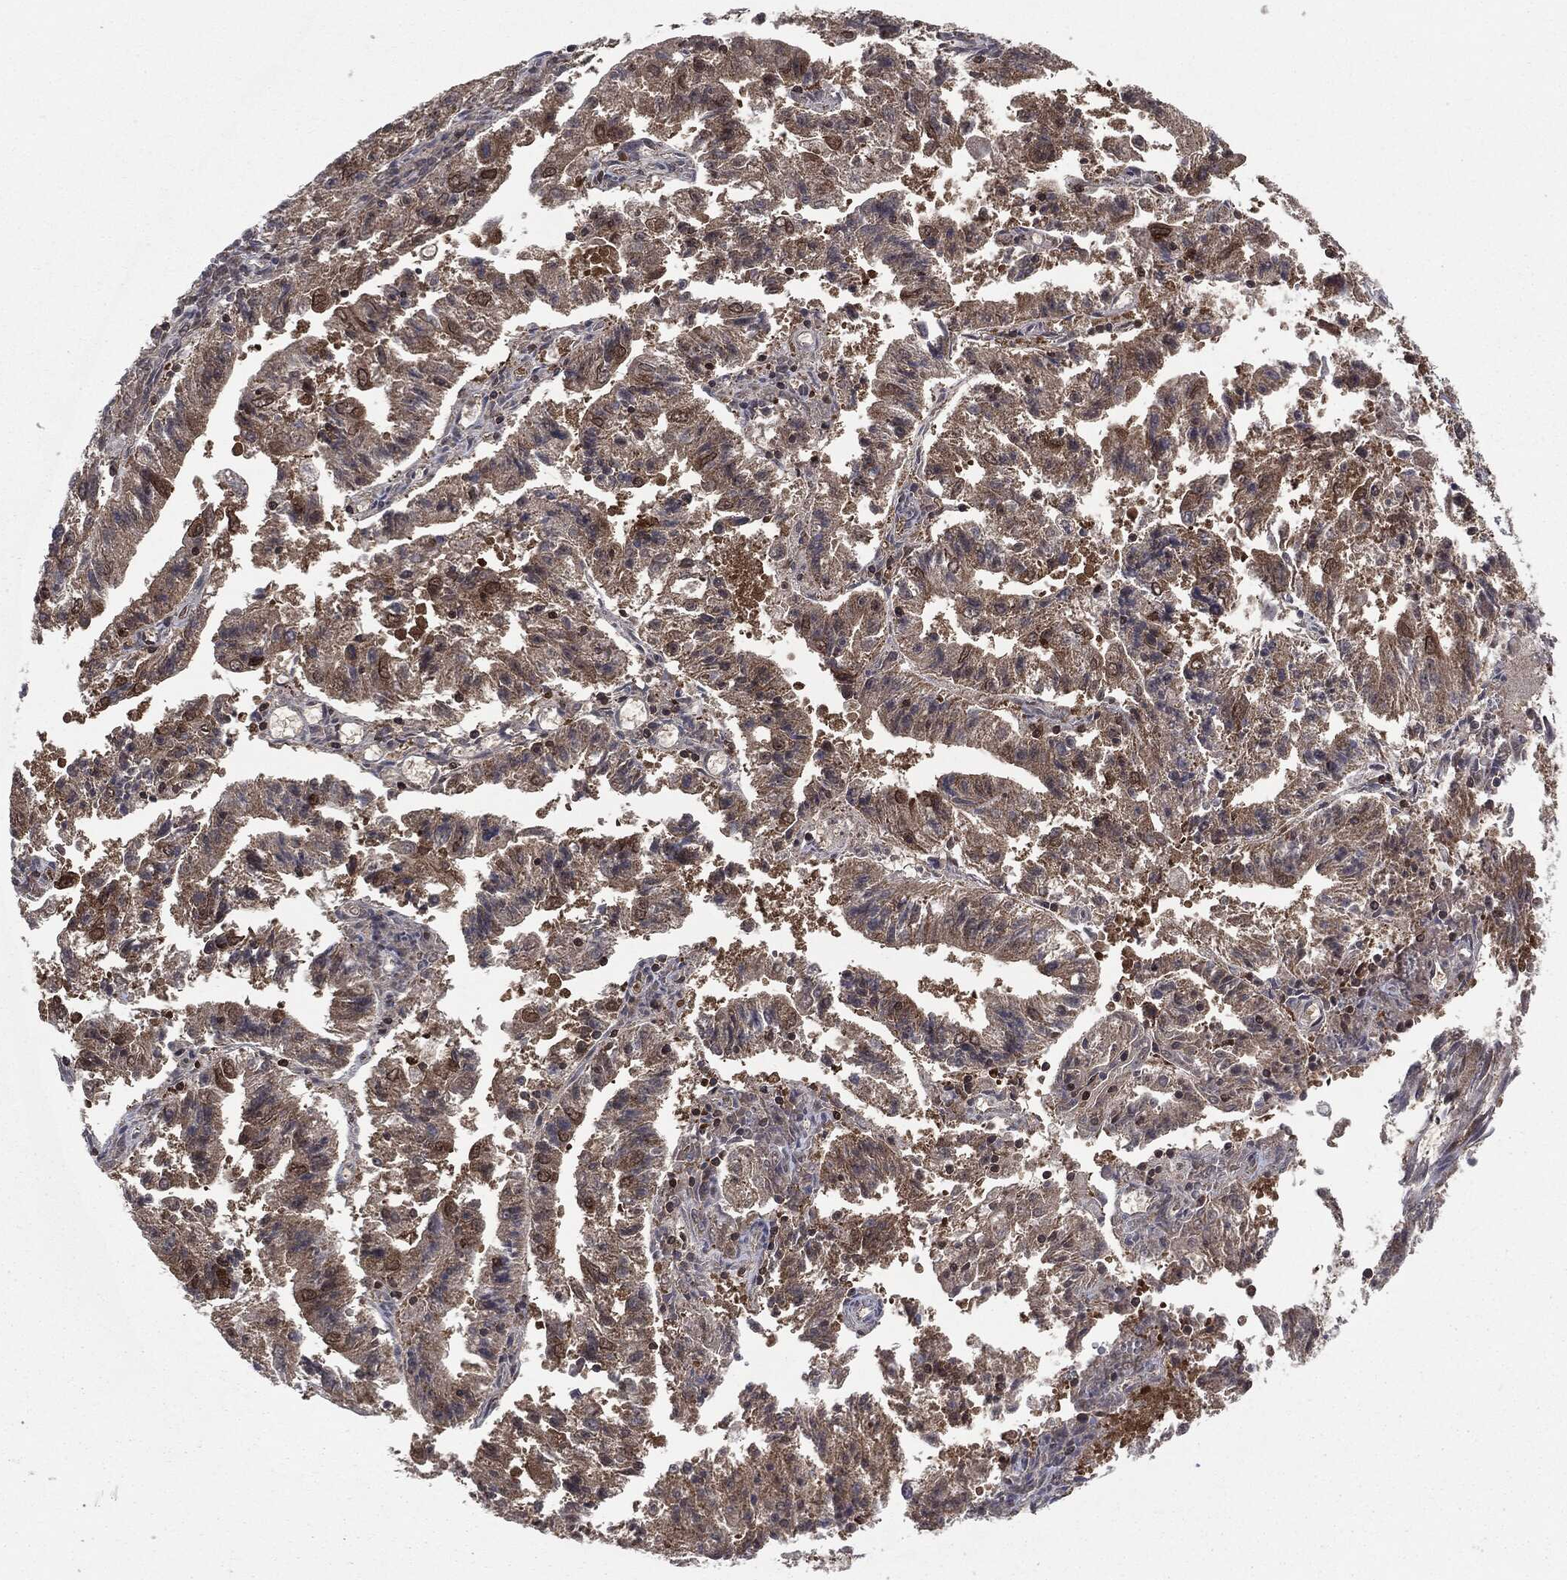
{"staining": {"intensity": "weak", "quantity": ">75%", "location": "cytoplasmic/membranous"}, "tissue": "endometrial cancer", "cell_type": "Tumor cells", "image_type": "cancer", "snomed": [{"axis": "morphology", "description": "Adenocarcinoma, NOS"}, {"axis": "topography", "description": "Endometrium"}], "caption": "IHC histopathology image of endometrial adenocarcinoma stained for a protein (brown), which demonstrates low levels of weak cytoplasmic/membranous staining in approximately >75% of tumor cells.", "gene": "PTPA", "patient": {"sex": "female", "age": 82}}